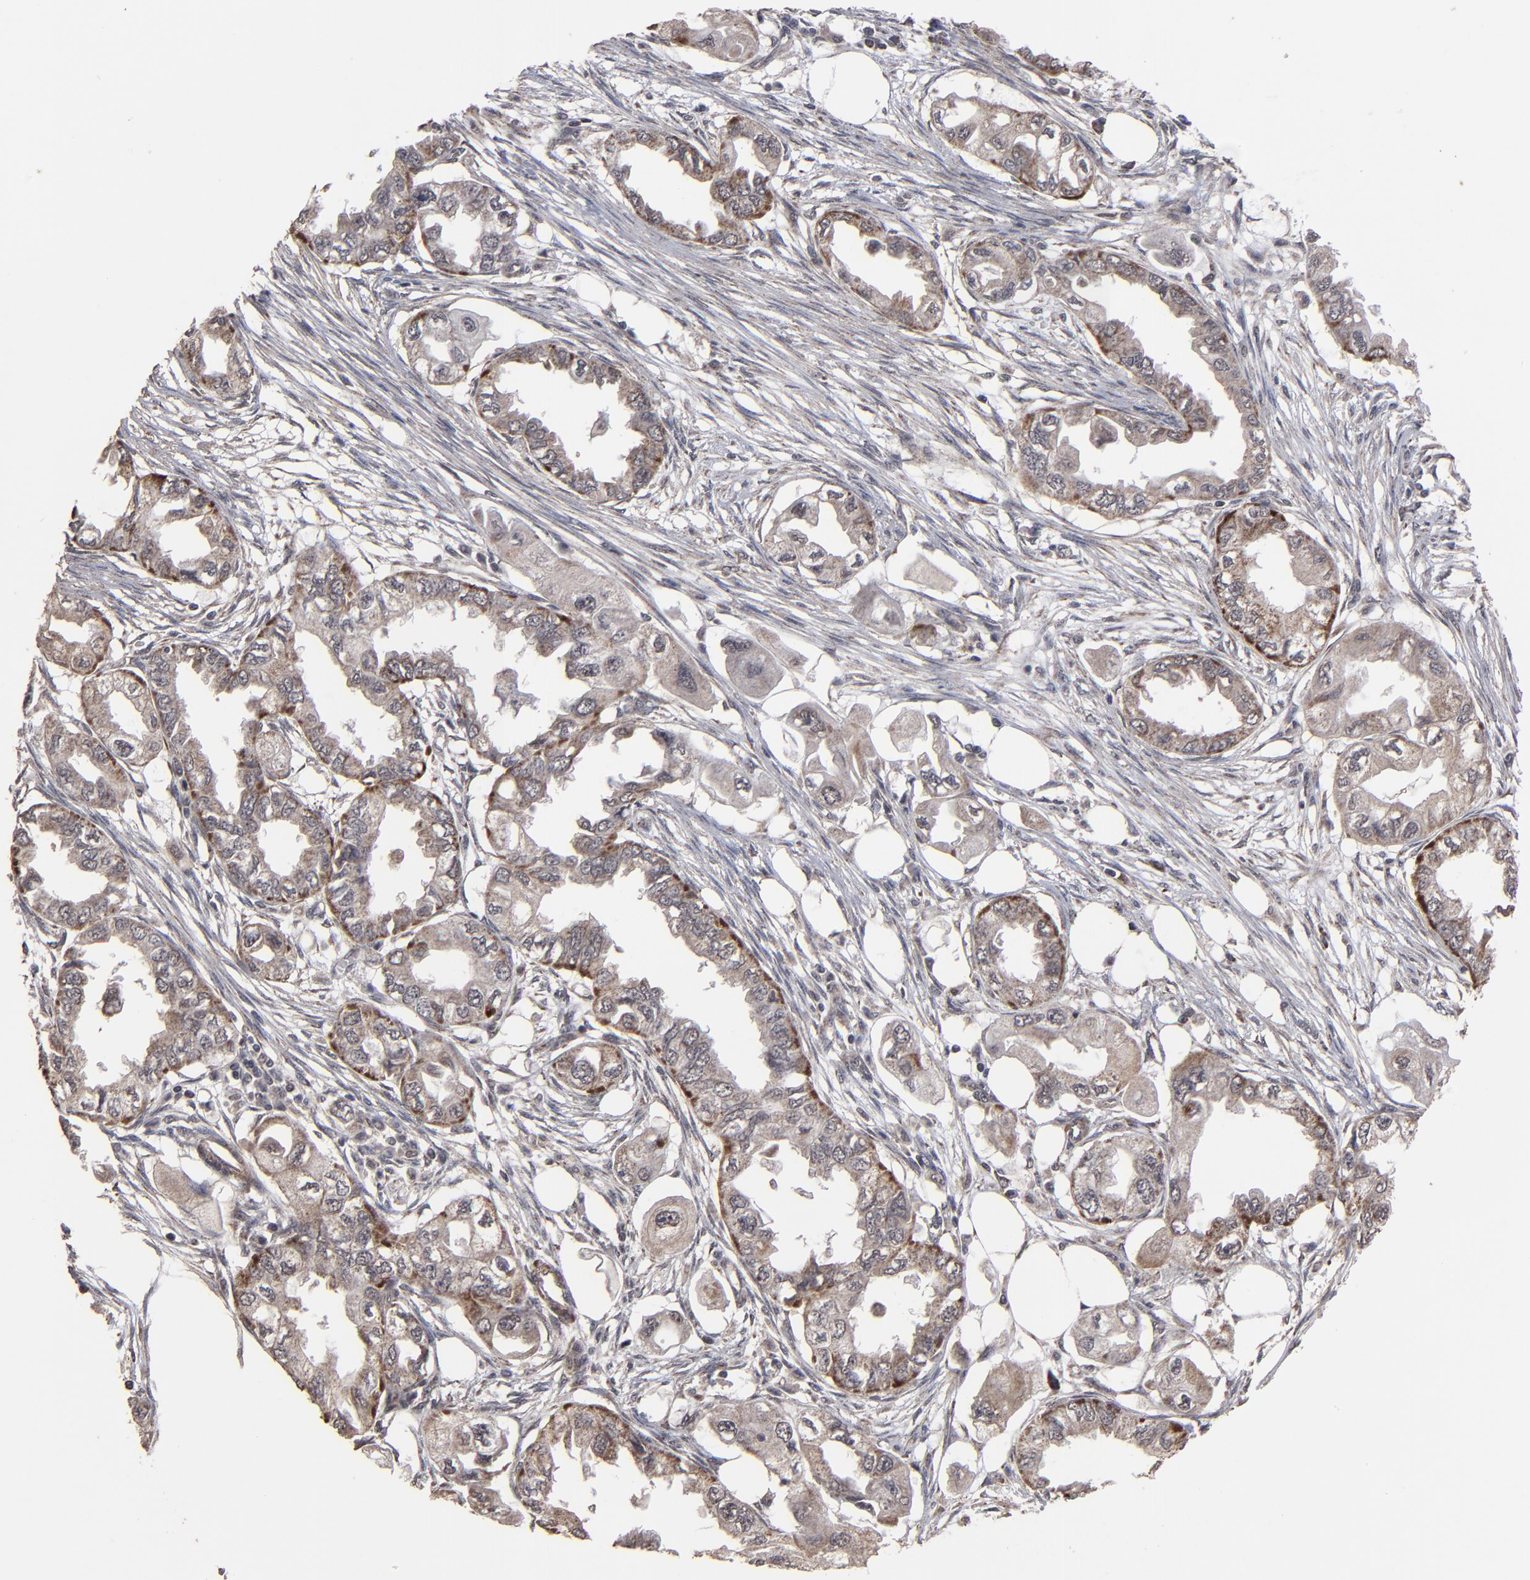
{"staining": {"intensity": "weak", "quantity": "<25%", "location": "cytoplasmic/membranous"}, "tissue": "endometrial cancer", "cell_type": "Tumor cells", "image_type": "cancer", "snomed": [{"axis": "morphology", "description": "Adenocarcinoma, NOS"}, {"axis": "topography", "description": "Endometrium"}], "caption": "Immunohistochemistry photomicrograph of human adenocarcinoma (endometrial) stained for a protein (brown), which reveals no positivity in tumor cells.", "gene": "BNIP3", "patient": {"sex": "female", "age": 67}}